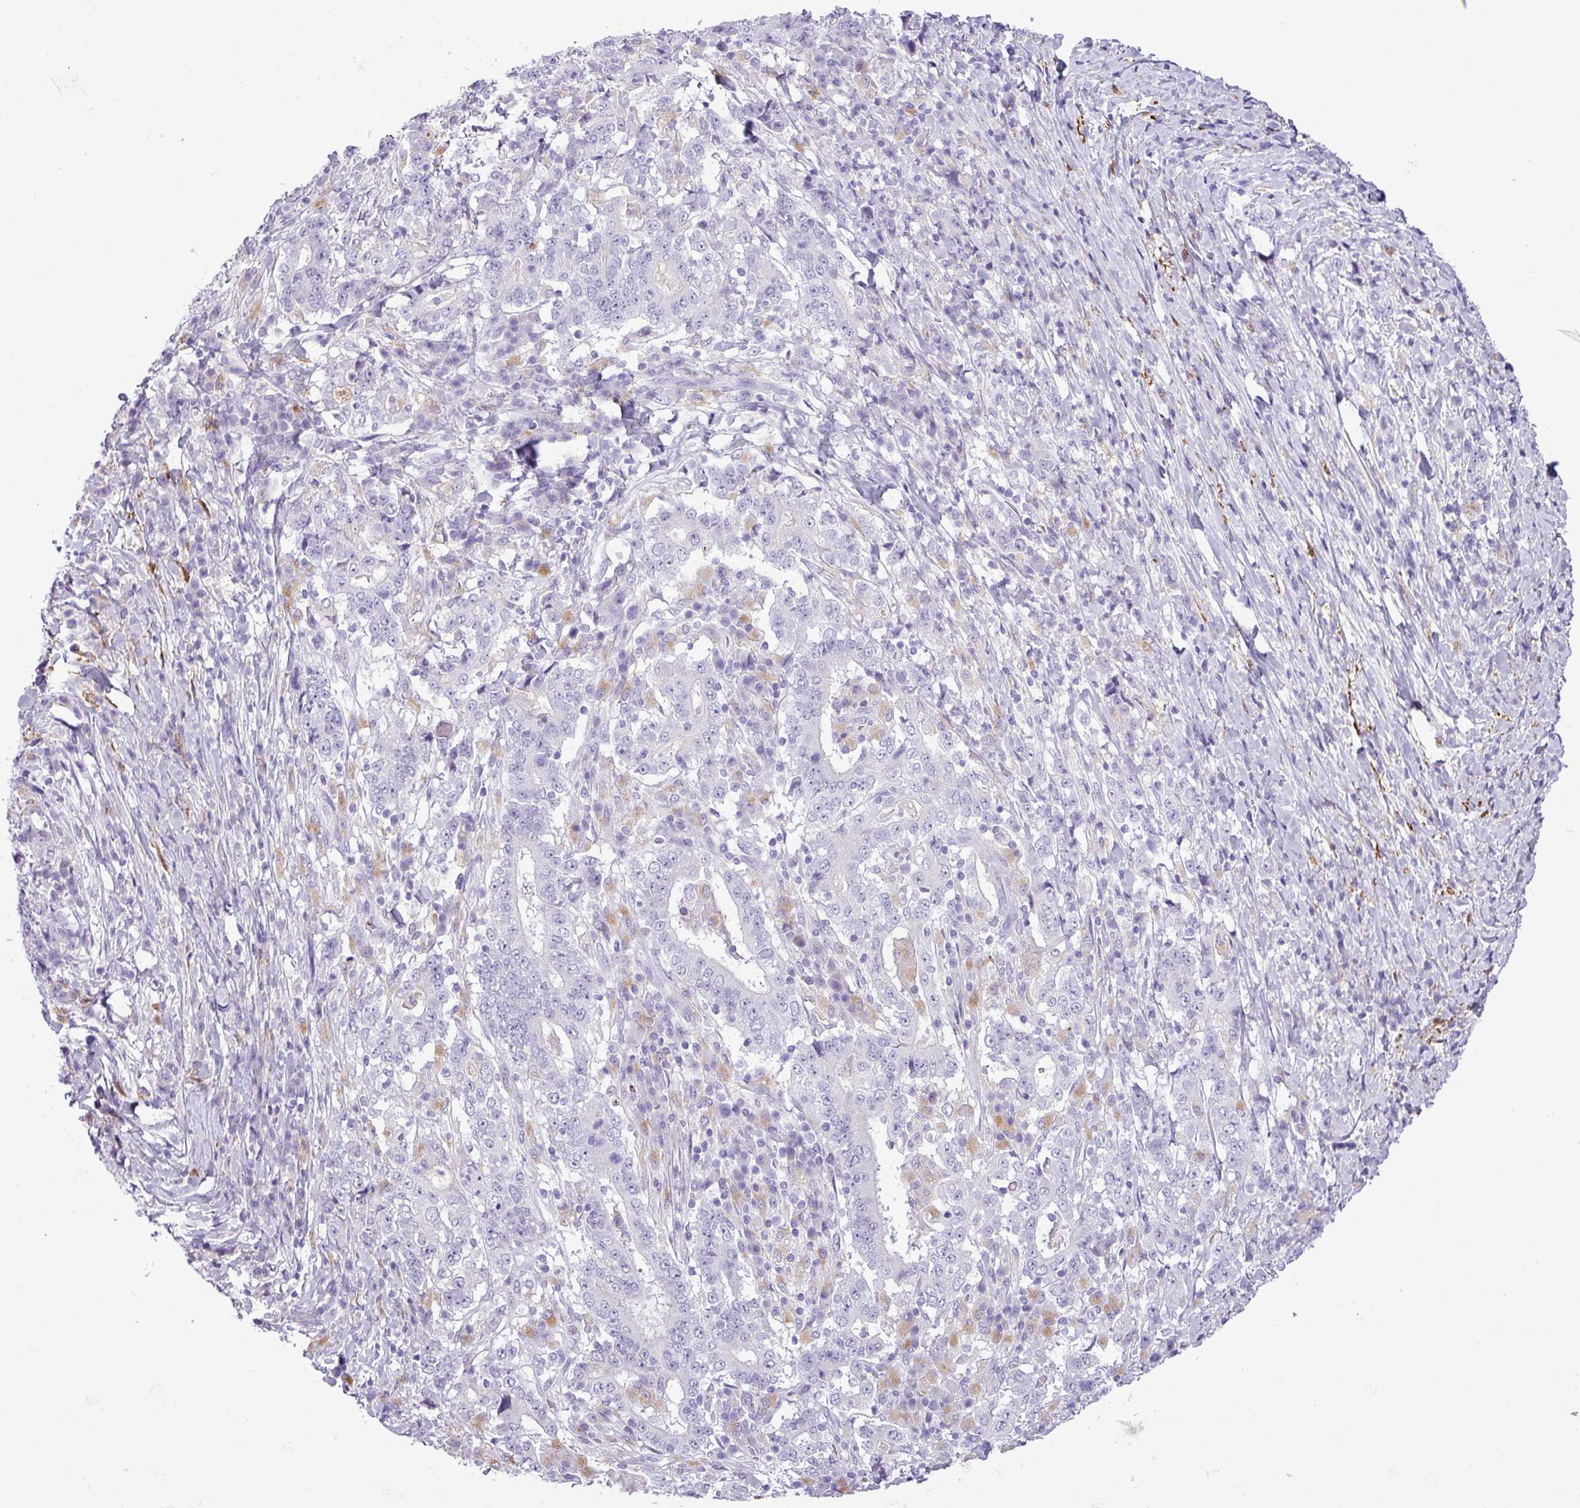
{"staining": {"intensity": "negative", "quantity": "none", "location": "none"}, "tissue": "stomach cancer", "cell_type": "Tumor cells", "image_type": "cancer", "snomed": [{"axis": "morphology", "description": "Normal tissue, NOS"}, {"axis": "morphology", "description": "Adenocarcinoma, NOS"}, {"axis": "topography", "description": "Stomach, upper"}, {"axis": "topography", "description": "Stomach"}], "caption": "Photomicrograph shows no significant protein staining in tumor cells of stomach cancer.", "gene": "TMEM200C", "patient": {"sex": "male", "age": 59}}